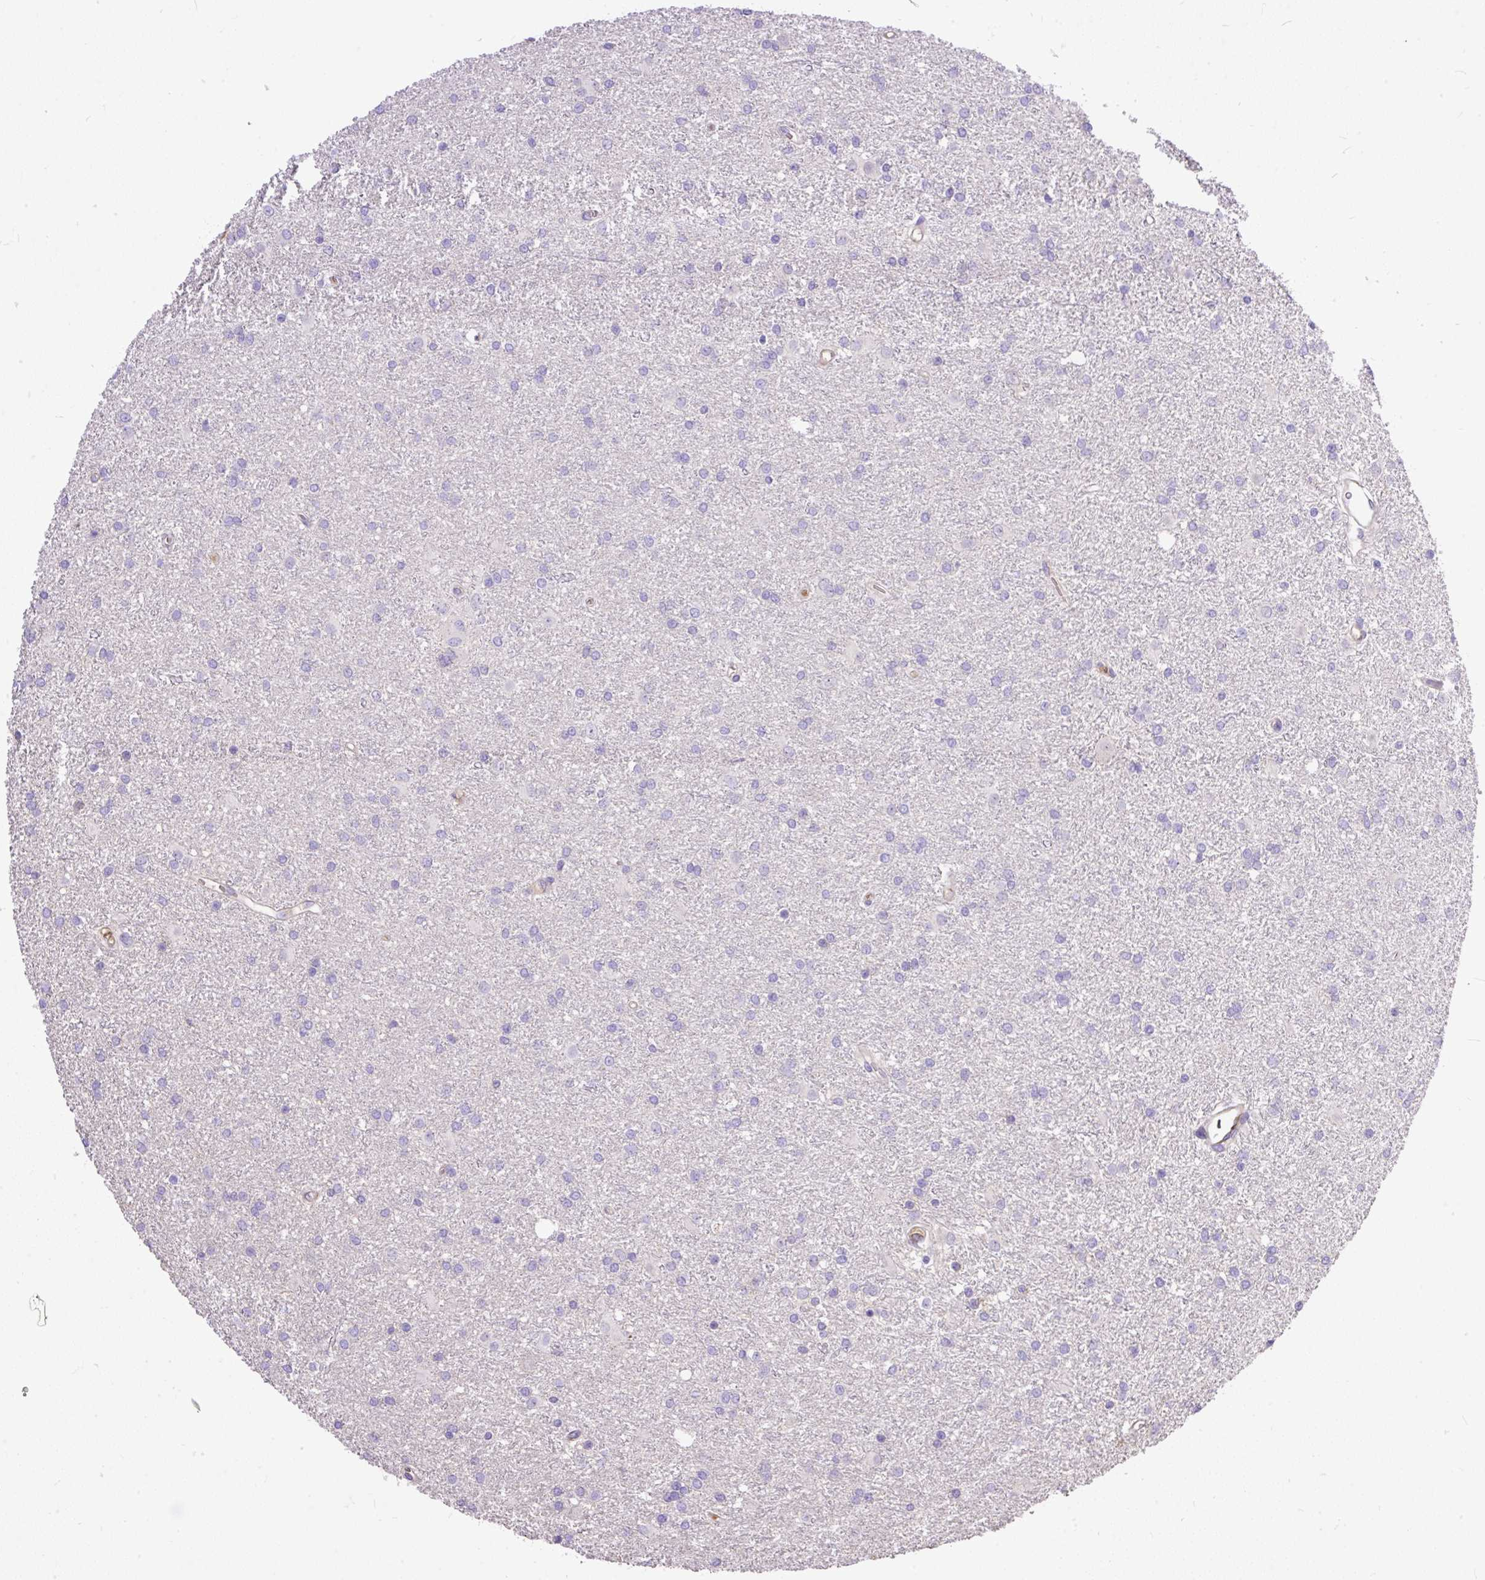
{"staining": {"intensity": "negative", "quantity": "none", "location": "none"}, "tissue": "glioma", "cell_type": "Tumor cells", "image_type": "cancer", "snomed": [{"axis": "morphology", "description": "Glioma, malignant, High grade"}, {"axis": "topography", "description": "Brain"}], "caption": "IHC histopathology image of neoplastic tissue: human malignant glioma (high-grade) stained with DAB demonstrates no significant protein staining in tumor cells.", "gene": "CLEC3B", "patient": {"sex": "female", "age": 50}}